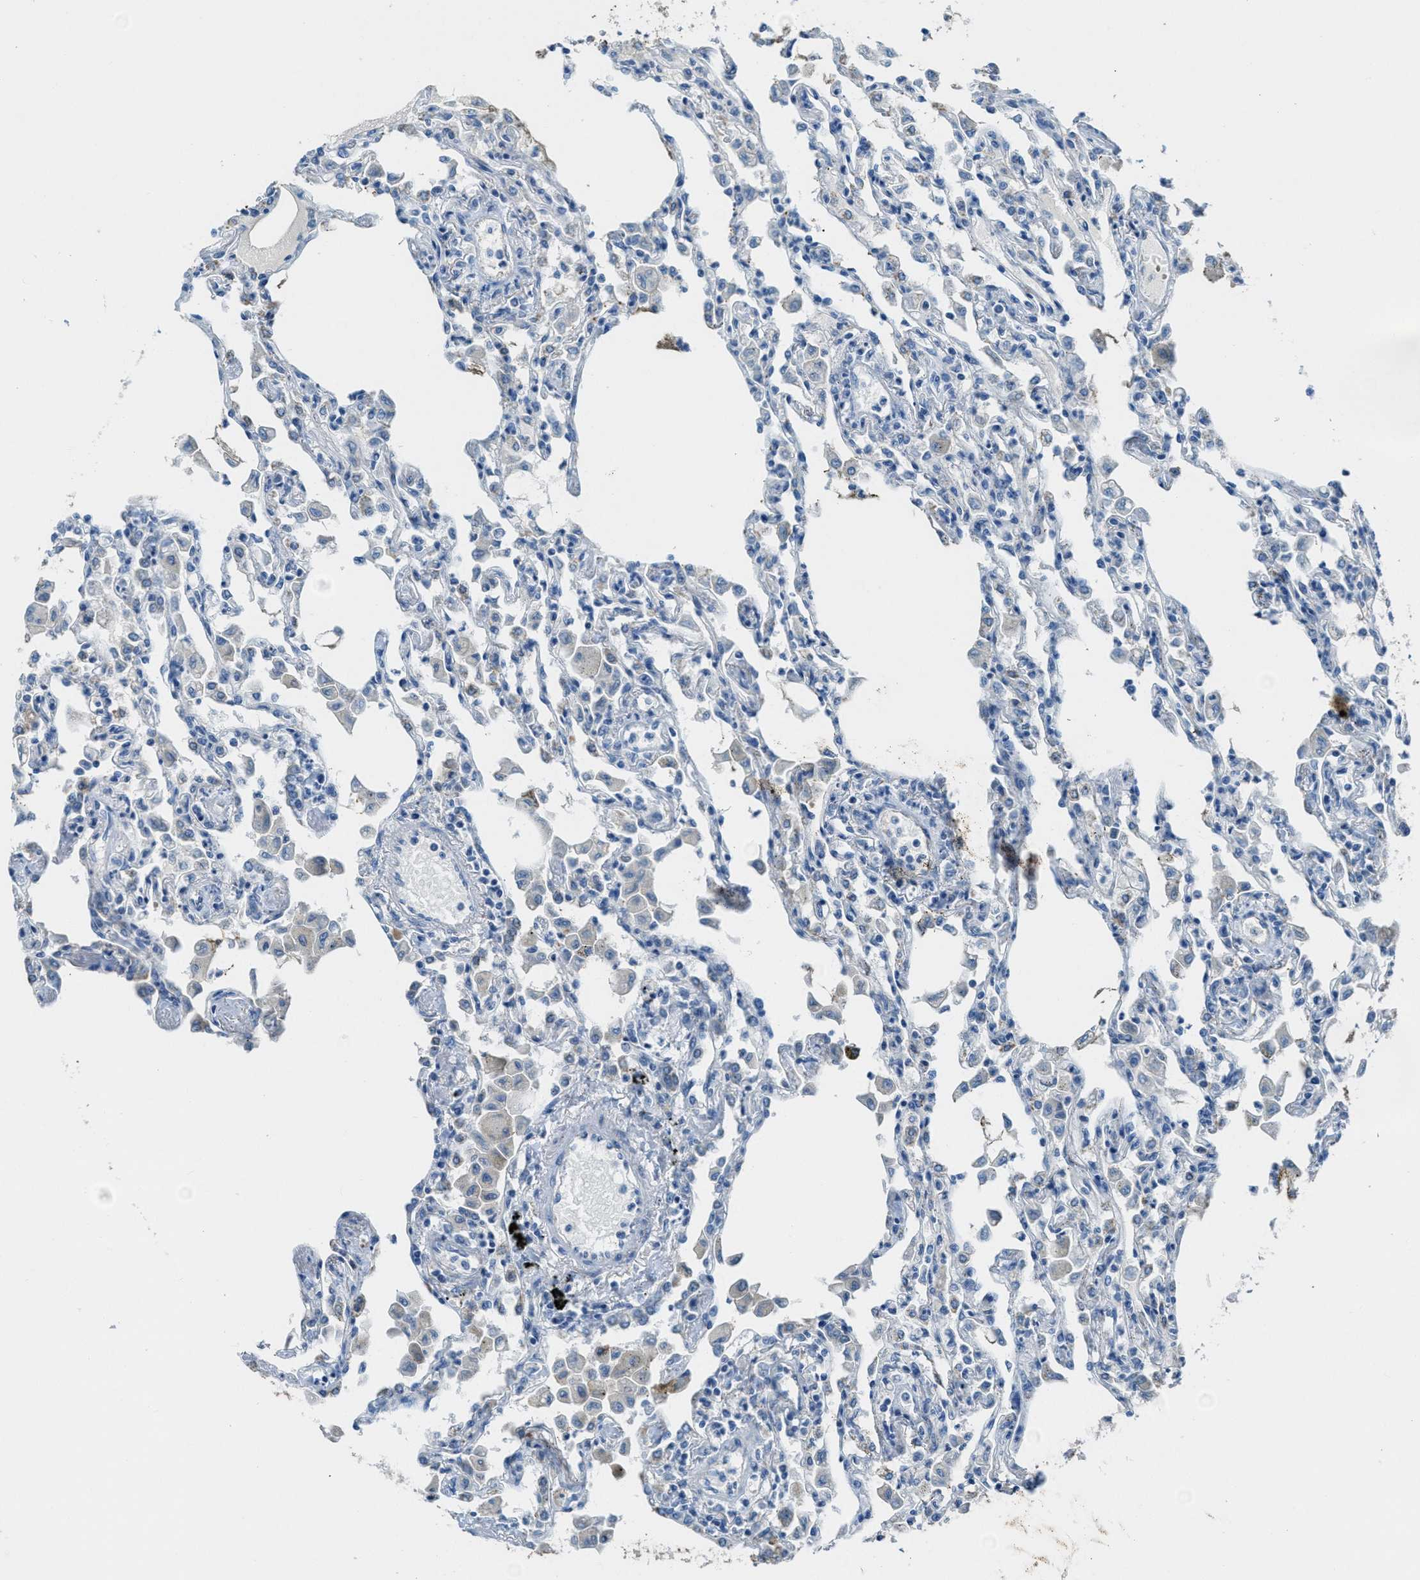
{"staining": {"intensity": "negative", "quantity": "none", "location": "none"}, "tissue": "lung", "cell_type": "Alveolar cells", "image_type": "normal", "snomed": [{"axis": "morphology", "description": "Normal tissue, NOS"}, {"axis": "topography", "description": "Bronchus"}, {"axis": "topography", "description": "Lung"}], "caption": "Protein analysis of benign lung demonstrates no significant expression in alveolar cells.", "gene": "CDON", "patient": {"sex": "female", "age": 49}}